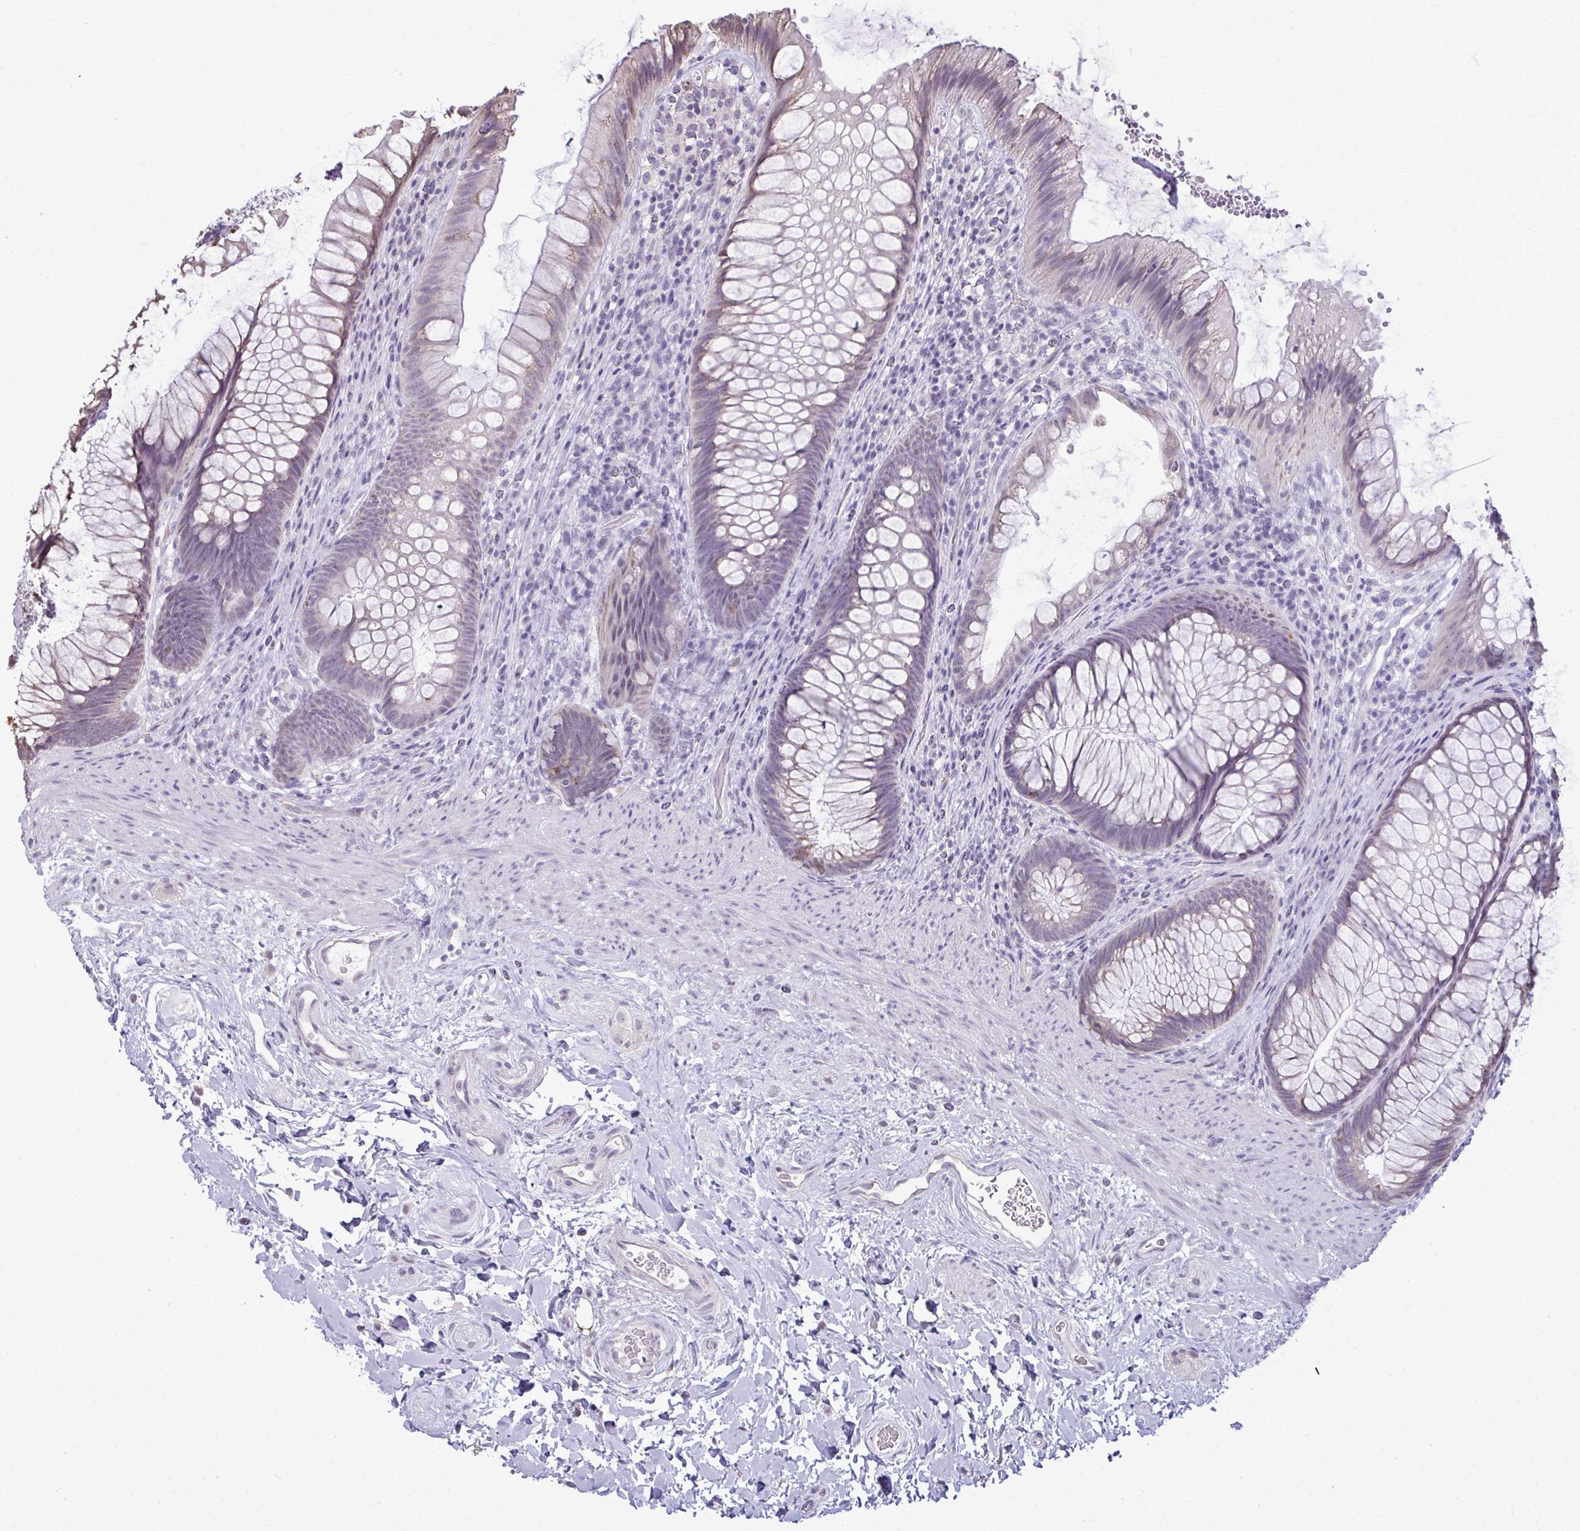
{"staining": {"intensity": "weak", "quantity": "<25%", "location": "cytoplasmic/membranous,nuclear"}, "tissue": "rectum", "cell_type": "Glandular cells", "image_type": "normal", "snomed": [{"axis": "morphology", "description": "Normal tissue, NOS"}, {"axis": "topography", "description": "Rectum"}], "caption": "Immunohistochemistry (IHC) of benign rectum shows no staining in glandular cells.", "gene": "NPPA", "patient": {"sex": "male", "age": 53}}